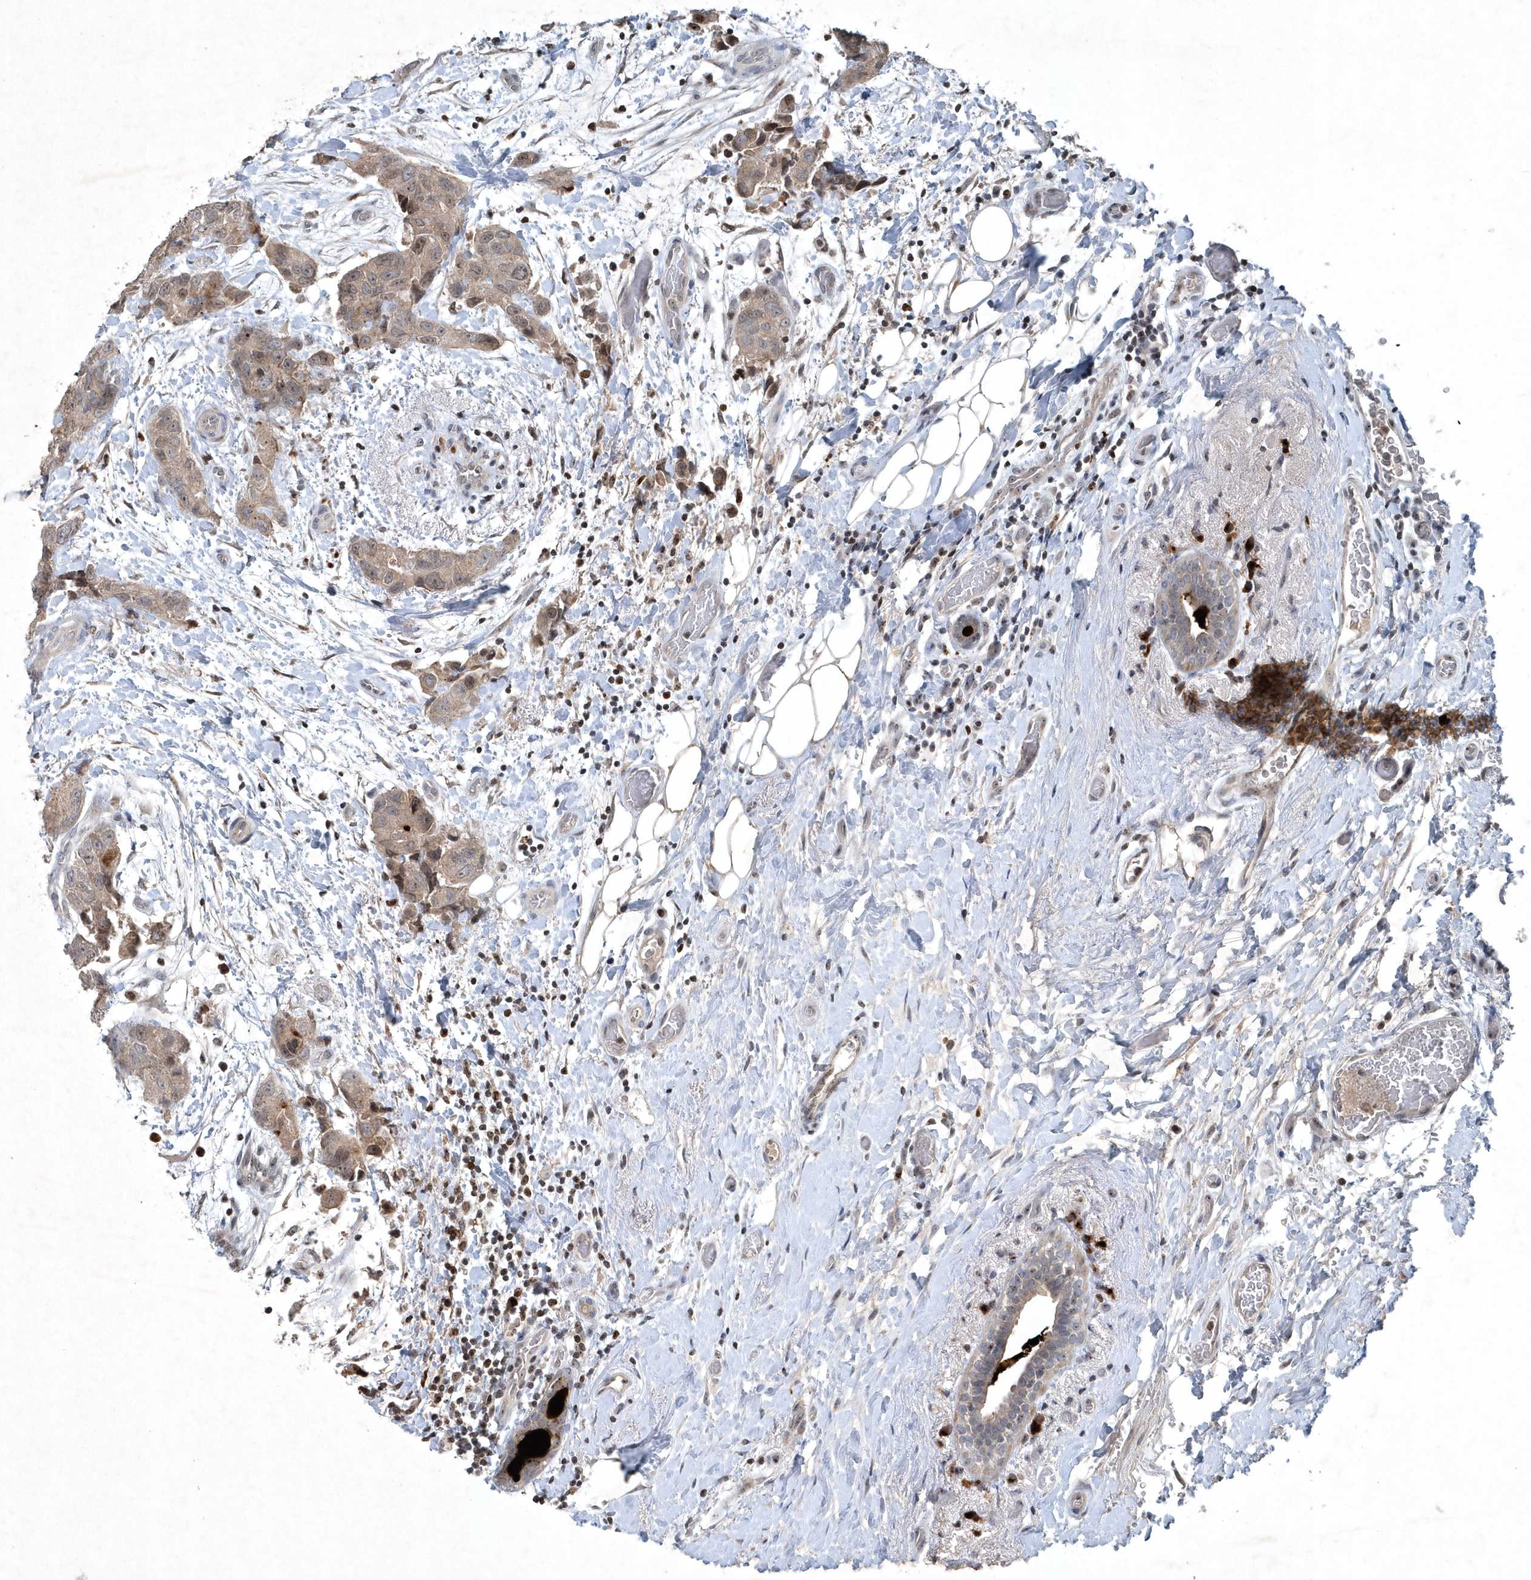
{"staining": {"intensity": "weak", "quantity": ">75%", "location": "cytoplasmic/membranous"}, "tissue": "breast cancer", "cell_type": "Tumor cells", "image_type": "cancer", "snomed": [{"axis": "morphology", "description": "Duct carcinoma"}, {"axis": "topography", "description": "Breast"}], "caption": "A micrograph of invasive ductal carcinoma (breast) stained for a protein exhibits weak cytoplasmic/membranous brown staining in tumor cells.", "gene": "QTRT2", "patient": {"sex": "female", "age": 62}}